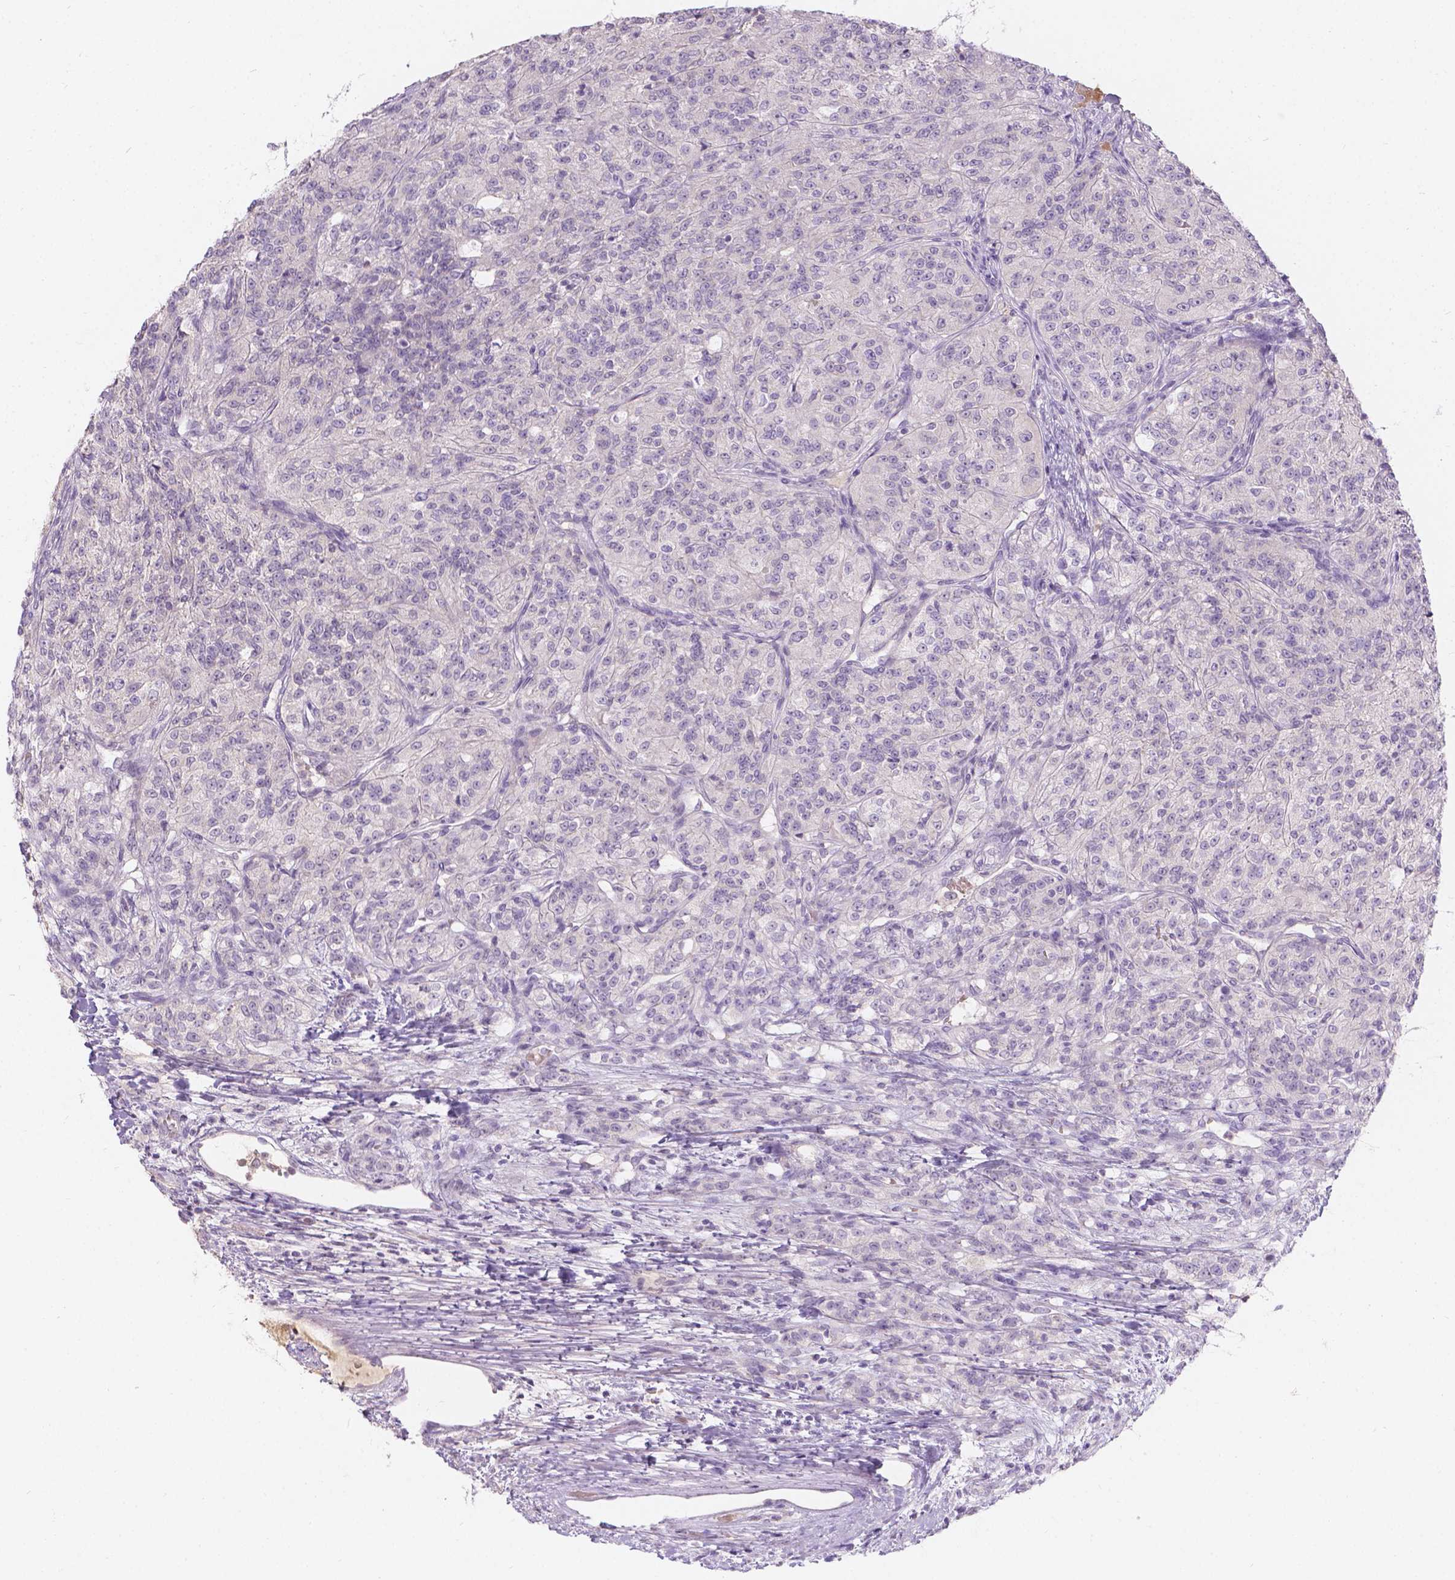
{"staining": {"intensity": "negative", "quantity": "none", "location": "none"}, "tissue": "renal cancer", "cell_type": "Tumor cells", "image_type": "cancer", "snomed": [{"axis": "morphology", "description": "Adenocarcinoma, NOS"}, {"axis": "topography", "description": "Kidney"}], "caption": "The image reveals no staining of tumor cells in renal cancer (adenocarcinoma).", "gene": "DCAF4L1", "patient": {"sex": "female", "age": 63}}